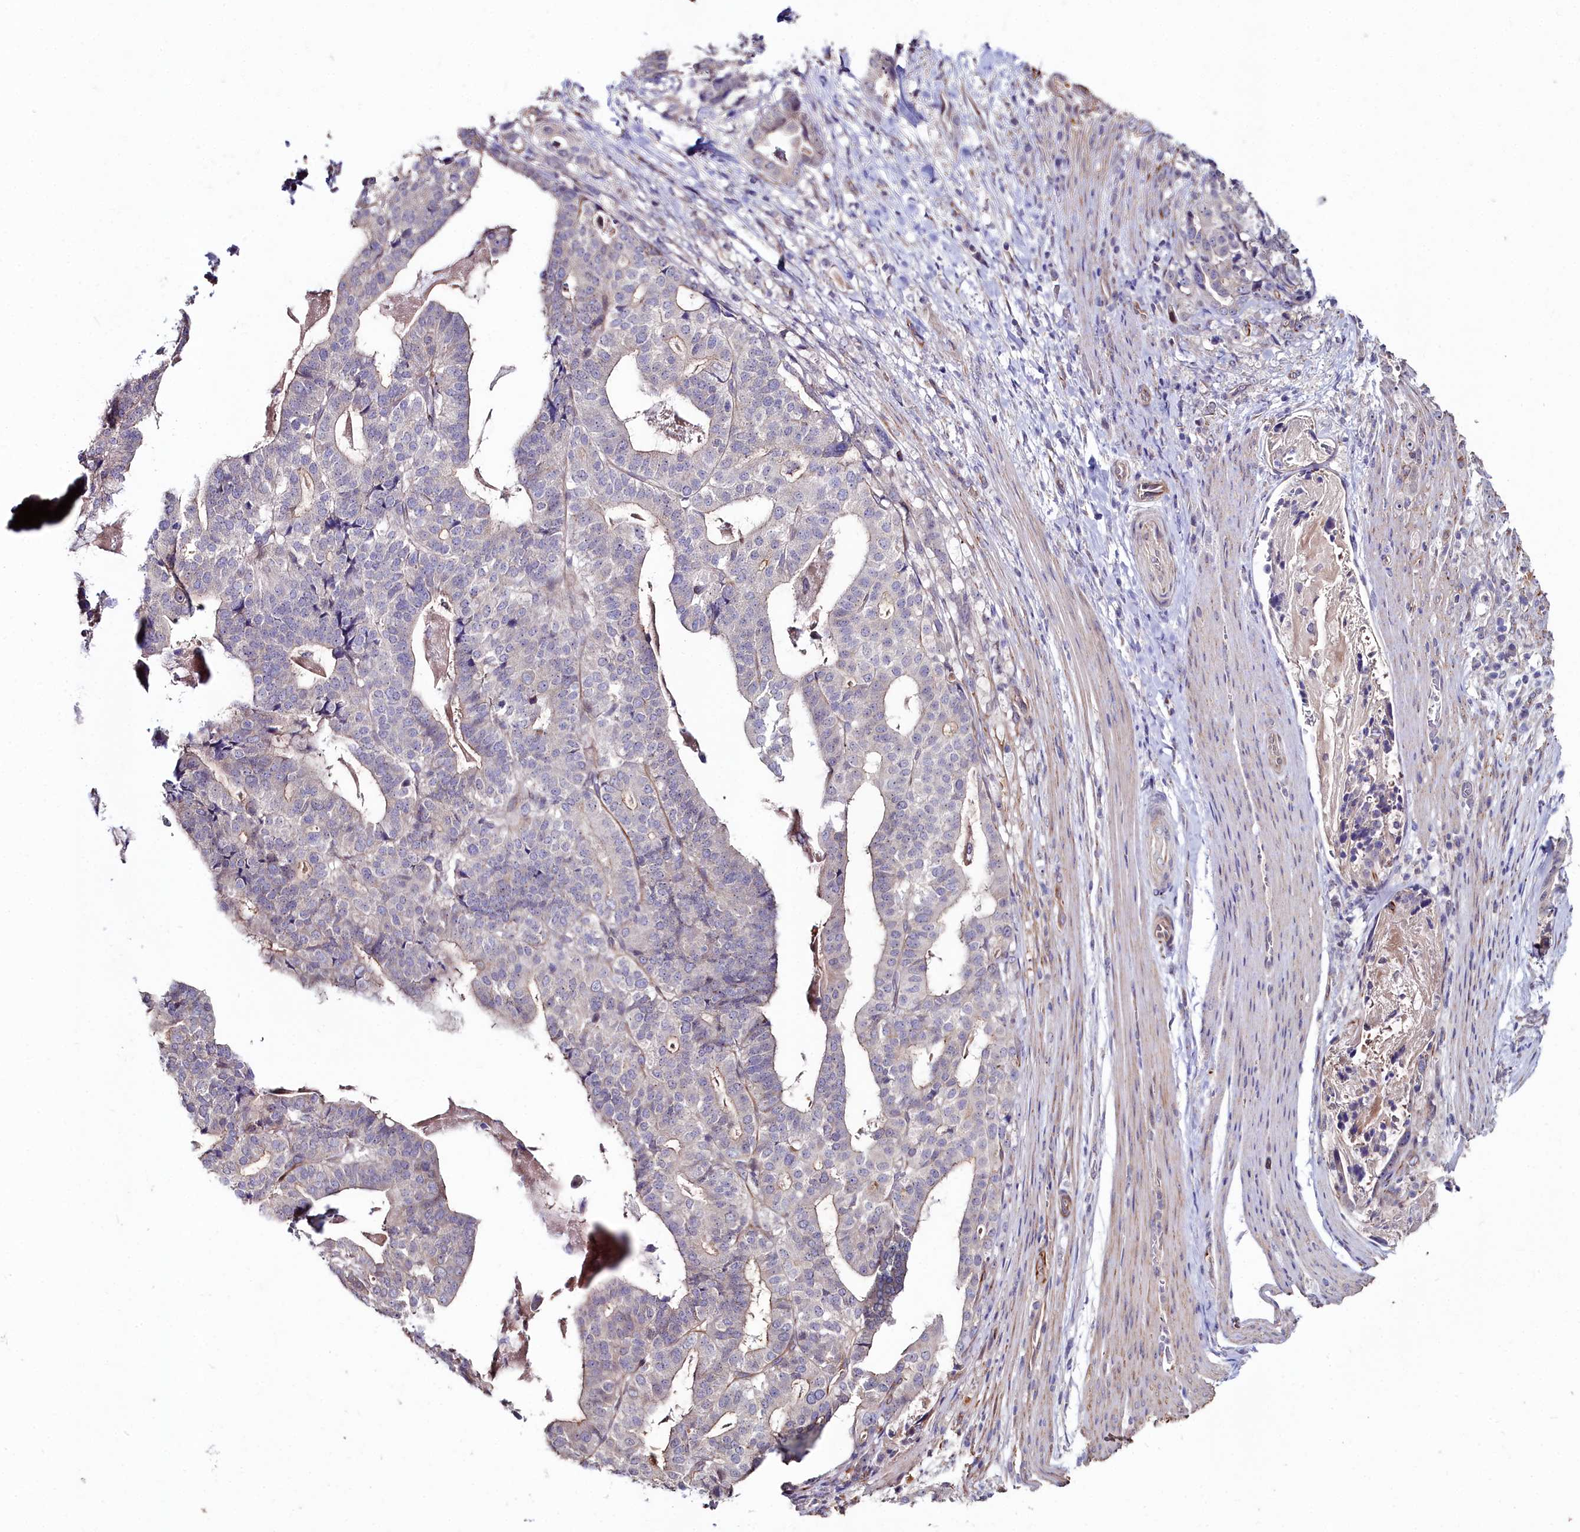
{"staining": {"intensity": "weak", "quantity": "<25%", "location": "cytoplasmic/membranous"}, "tissue": "stomach cancer", "cell_type": "Tumor cells", "image_type": "cancer", "snomed": [{"axis": "morphology", "description": "Adenocarcinoma, NOS"}, {"axis": "topography", "description": "Stomach"}], "caption": "Immunohistochemical staining of human stomach cancer displays no significant expression in tumor cells.", "gene": "C4orf19", "patient": {"sex": "male", "age": 48}}